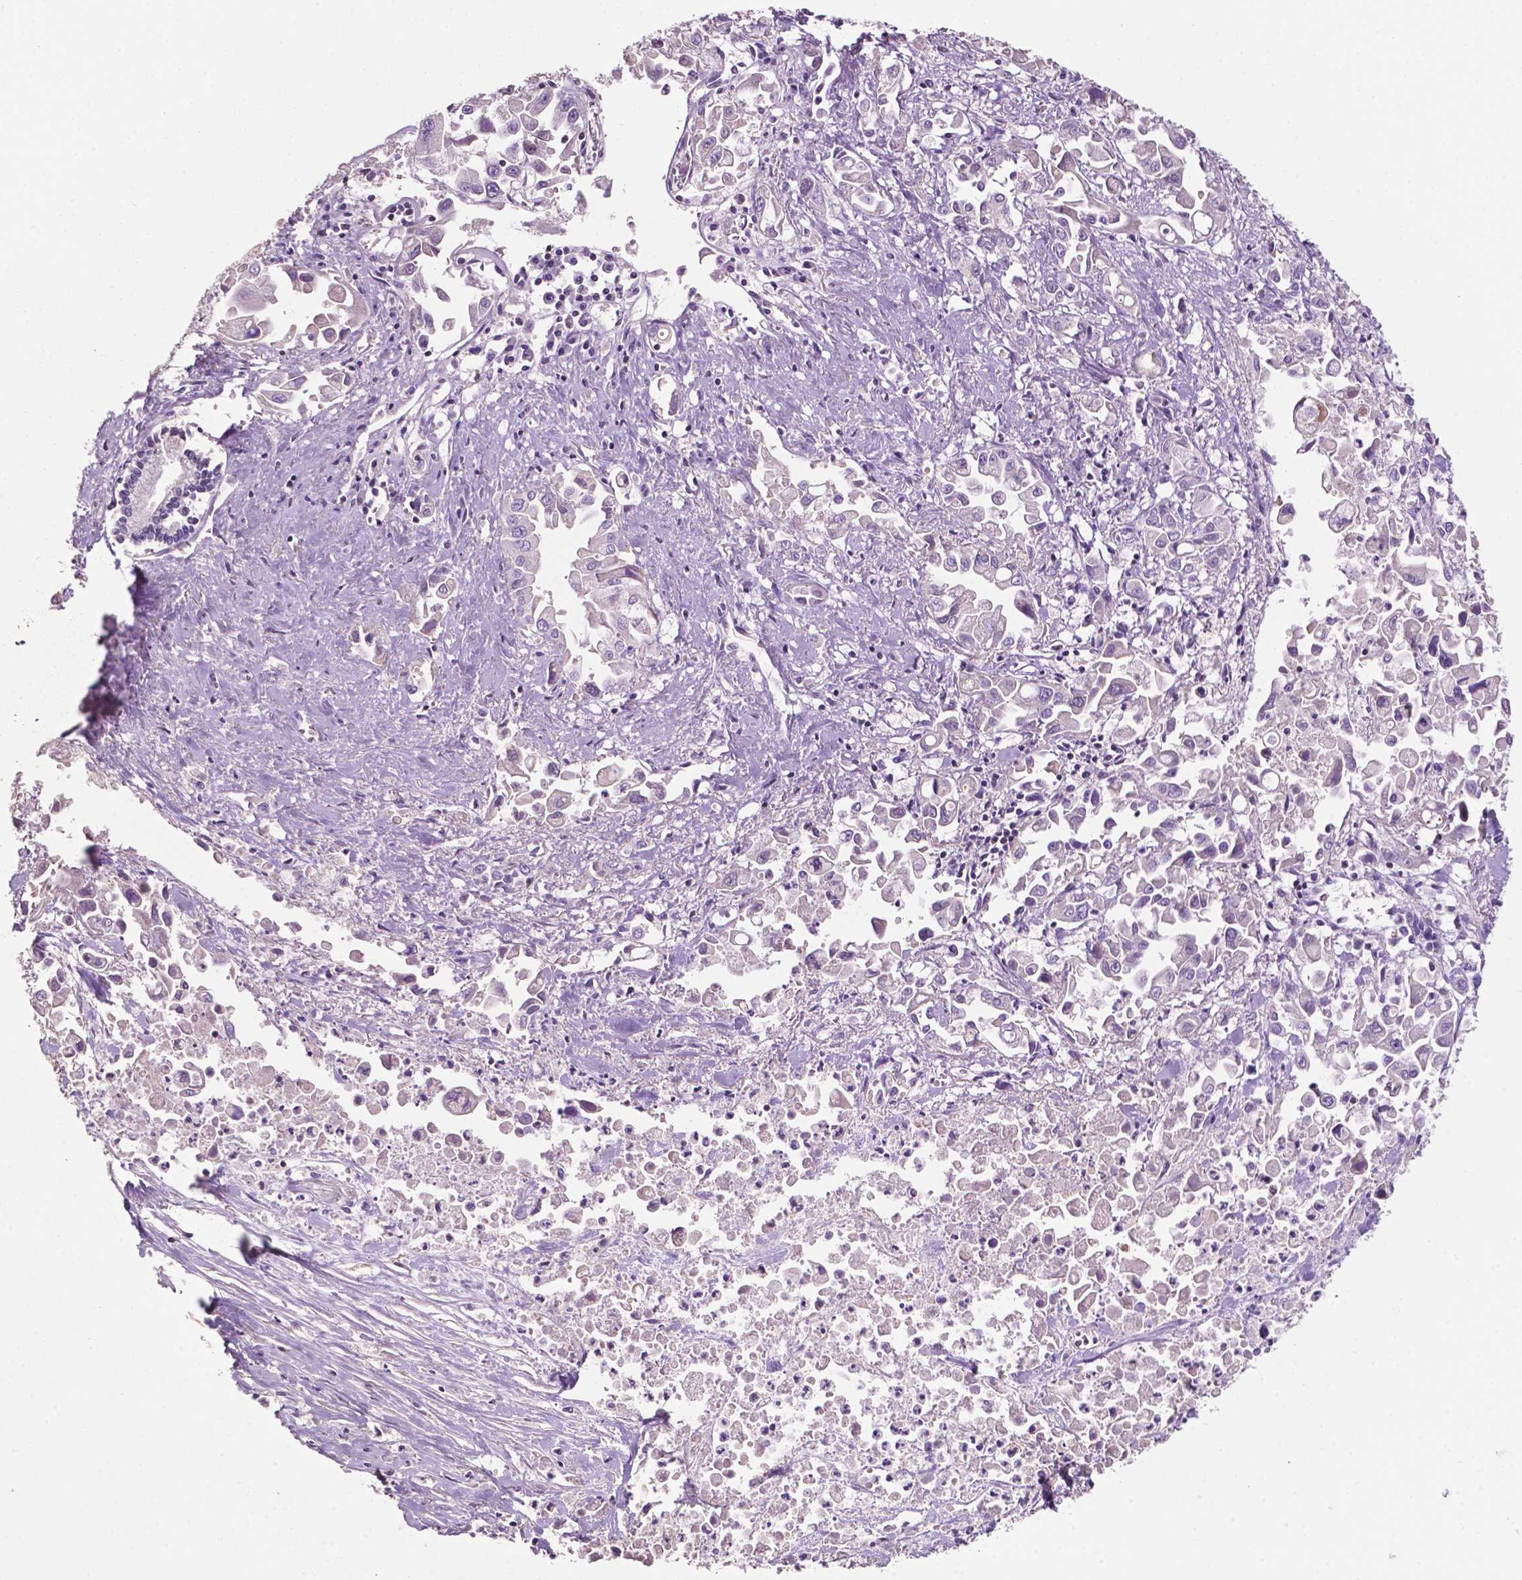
{"staining": {"intensity": "negative", "quantity": "none", "location": "none"}, "tissue": "pancreatic cancer", "cell_type": "Tumor cells", "image_type": "cancer", "snomed": [{"axis": "morphology", "description": "Adenocarcinoma, NOS"}, {"axis": "topography", "description": "Pancreas"}], "caption": "Tumor cells are negative for brown protein staining in adenocarcinoma (pancreatic). (DAB immunohistochemistry (IHC) with hematoxylin counter stain).", "gene": "TBC1D10C", "patient": {"sex": "female", "age": 83}}